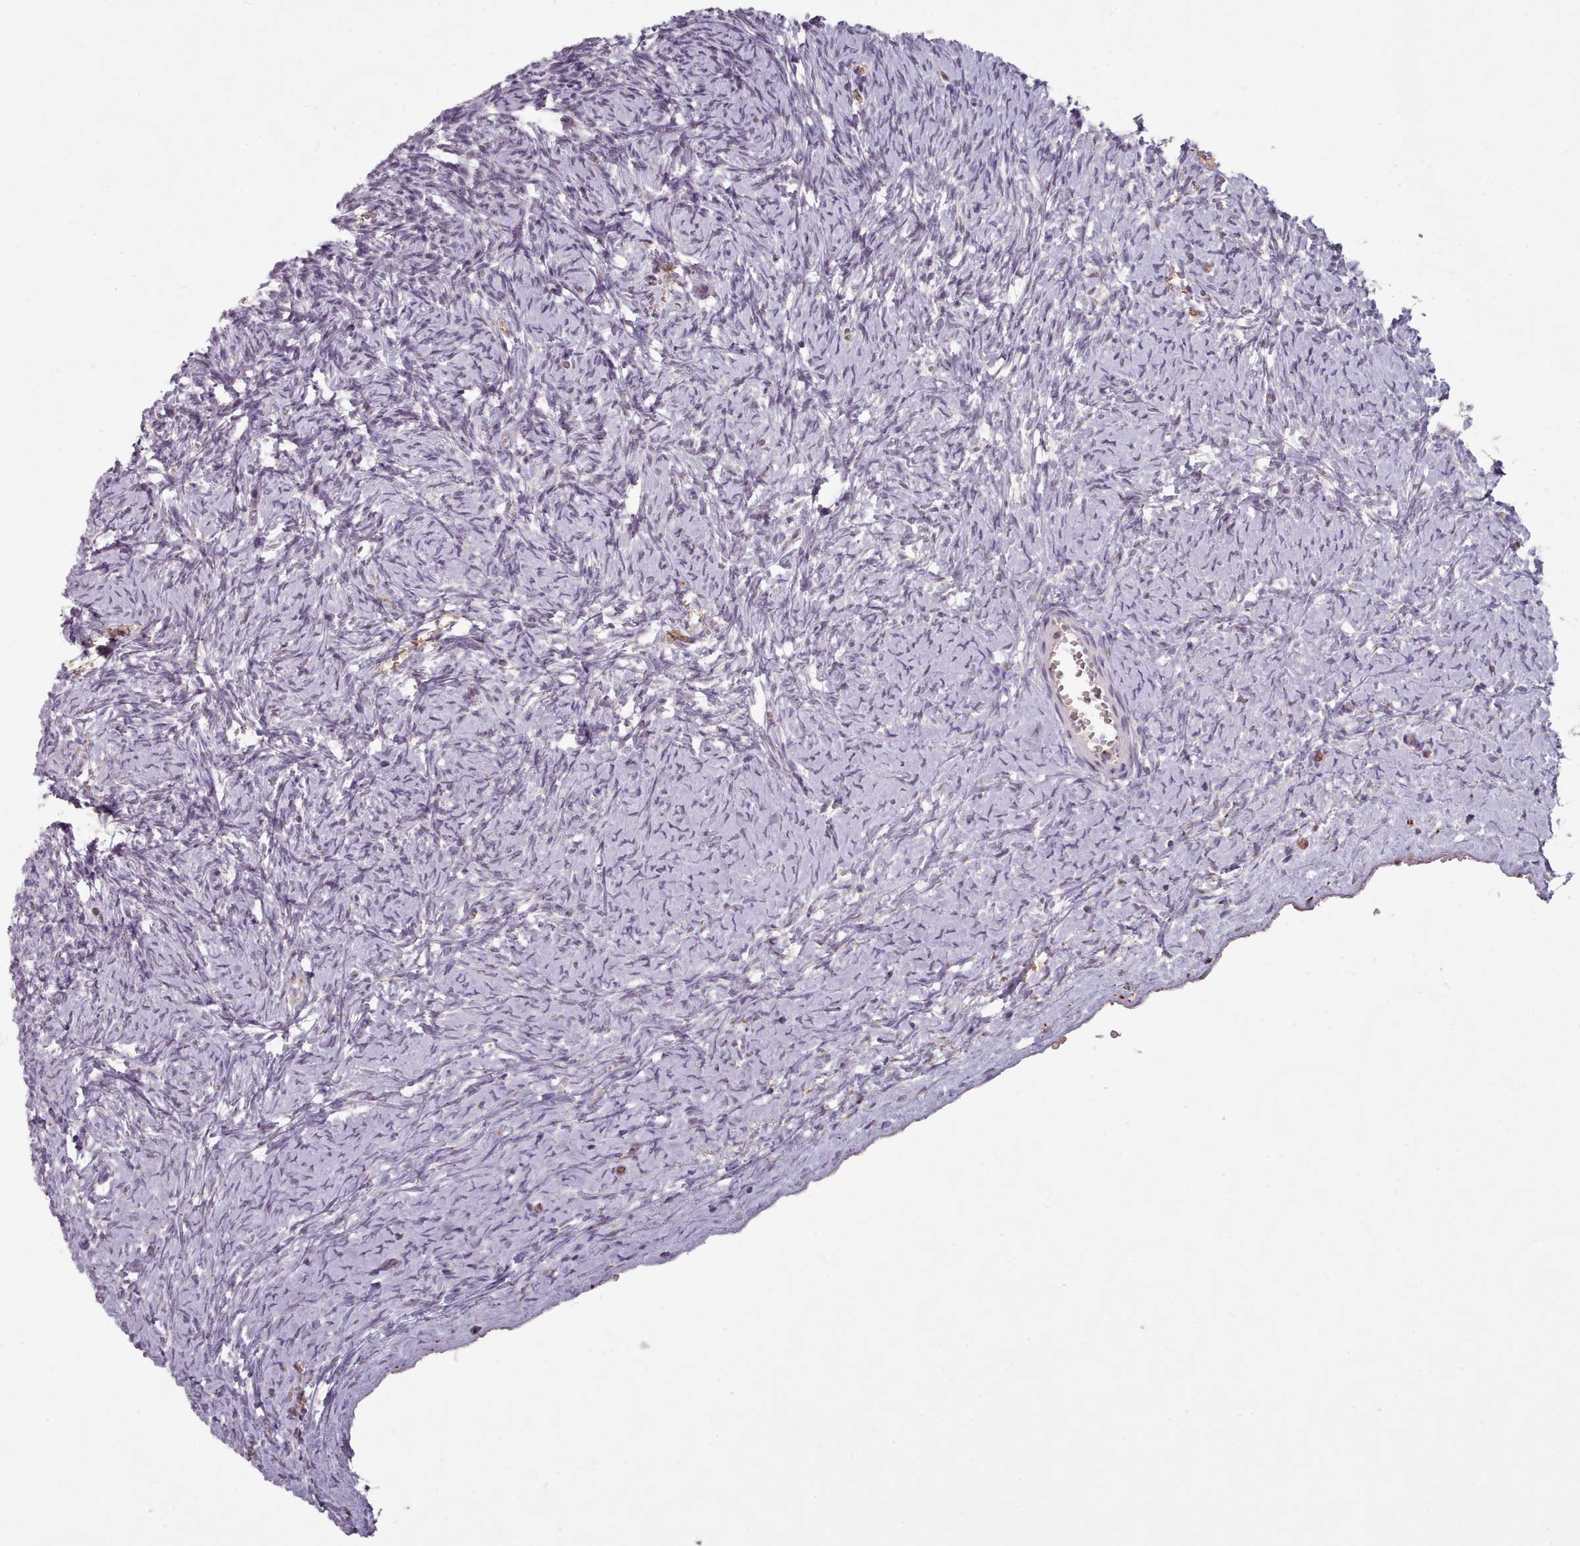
{"staining": {"intensity": "negative", "quantity": "none", "location": "none"}, "tissue": "ovary", "cell_type": "Ovarian stroma cells", "image_type": "normal", "snomed": [{"axis": "morphology", "description": "Normal tissue, NOS"}, {"axis": "topography", "description": "Ovary"}], "caption": "Benign ovary was stained to show a protein in brown. There is no significant expression in ovarian stroma cells.", "gene": "MAN1B1", "patient": {"sex": "female", "age": 39}}